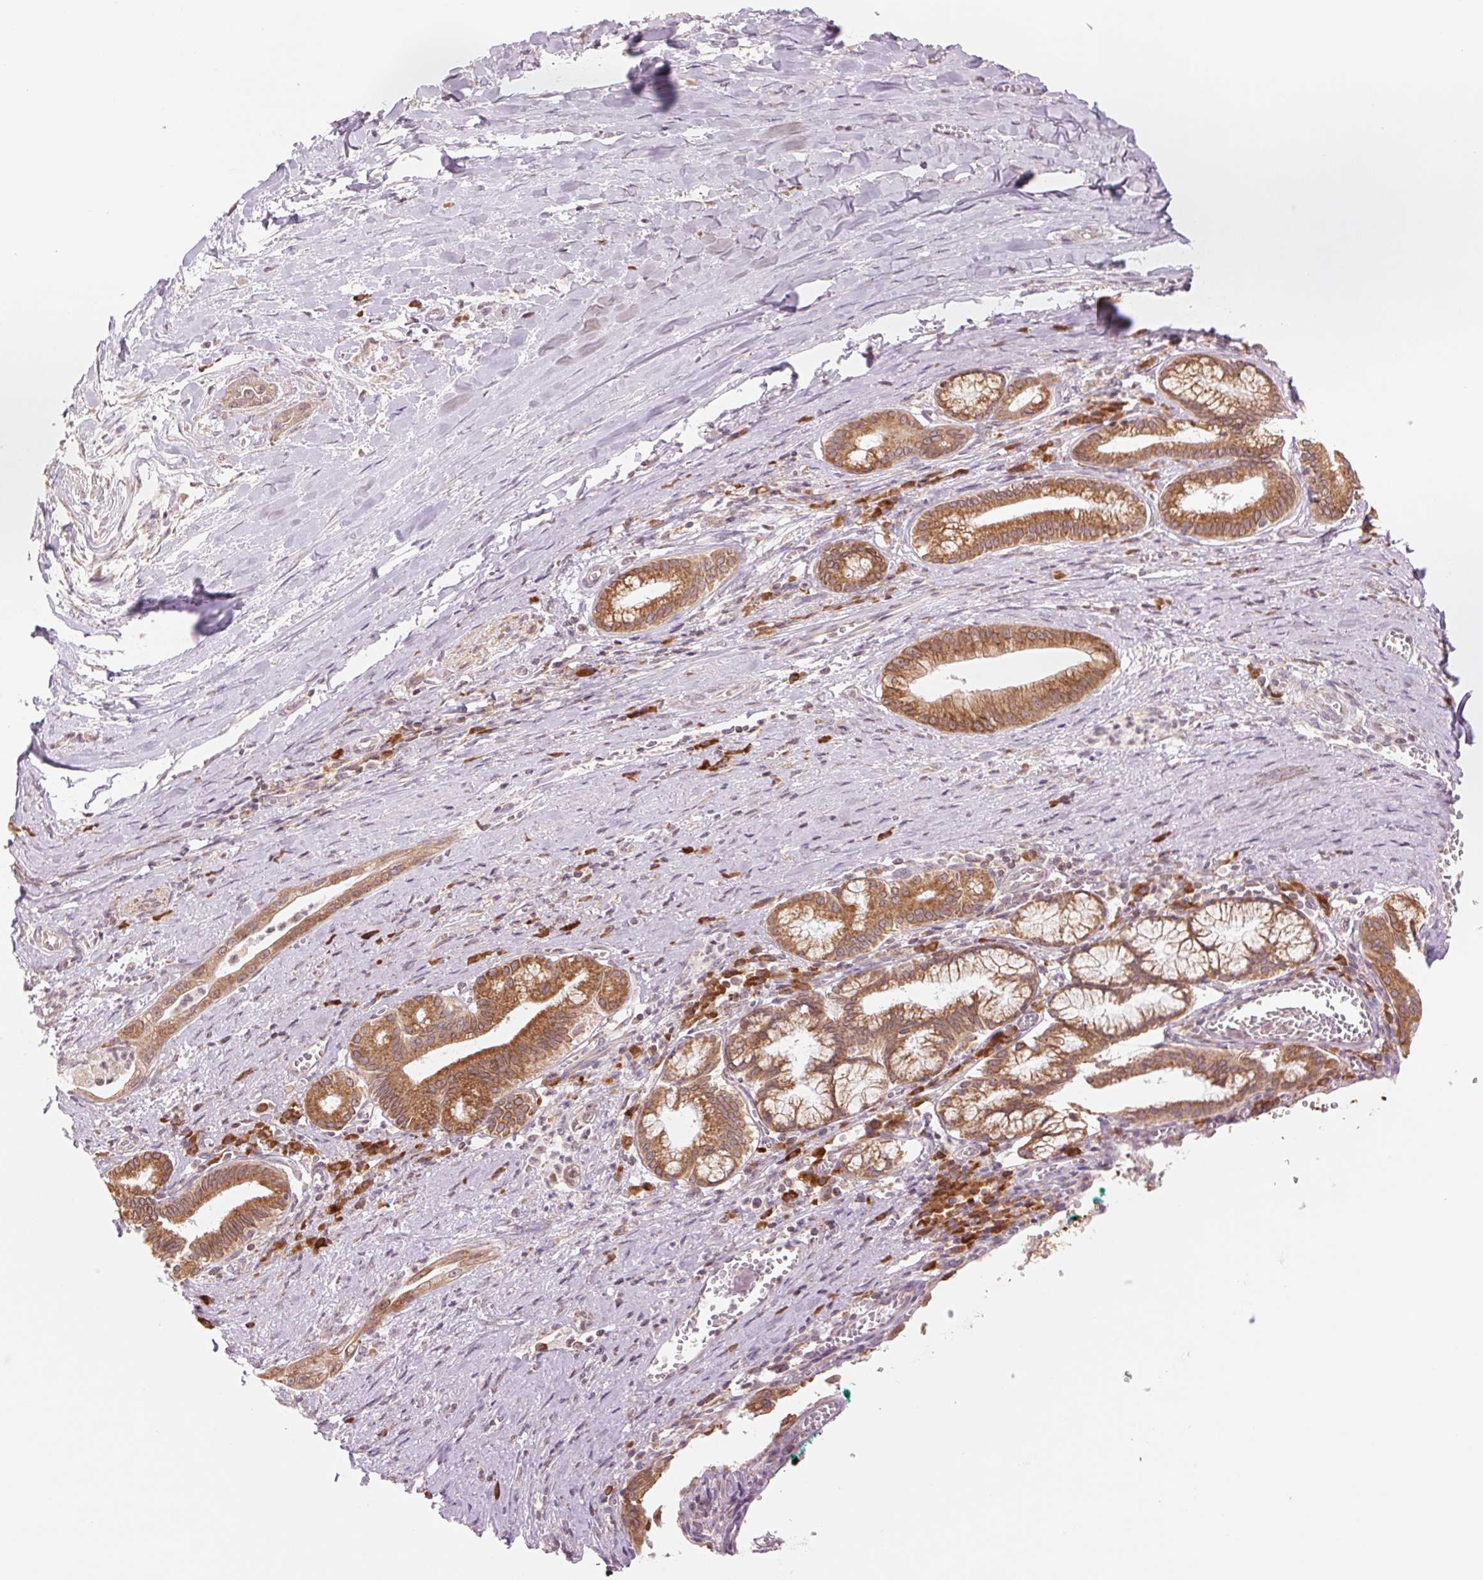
{"staining": {"intensity": "moderate", "quantity": ">75%", "location": "cytoplasmic/membranous"}, "tissue": "pancreatic cancer", "cell_type": "Tumor cells", "image_type": "cancer", "snomed": [{"axis": "morphology", "description": "Normal tissue, NOS"}, {"axis": "morphology", "description": "Adenocarcinoma, NOS"}, {"axis": "topography", "description": "Lymph node"}, {"axis": "topography", "description": "Pancreas"}], "caption": "Human pancreatic cancer stained for a protein (brown) reveals moderate cytoplasmic/membranous positive positivity in about >75% of tumor cells.", "gene": "TECR", "patient": {"sex": "female", "age": 58}}